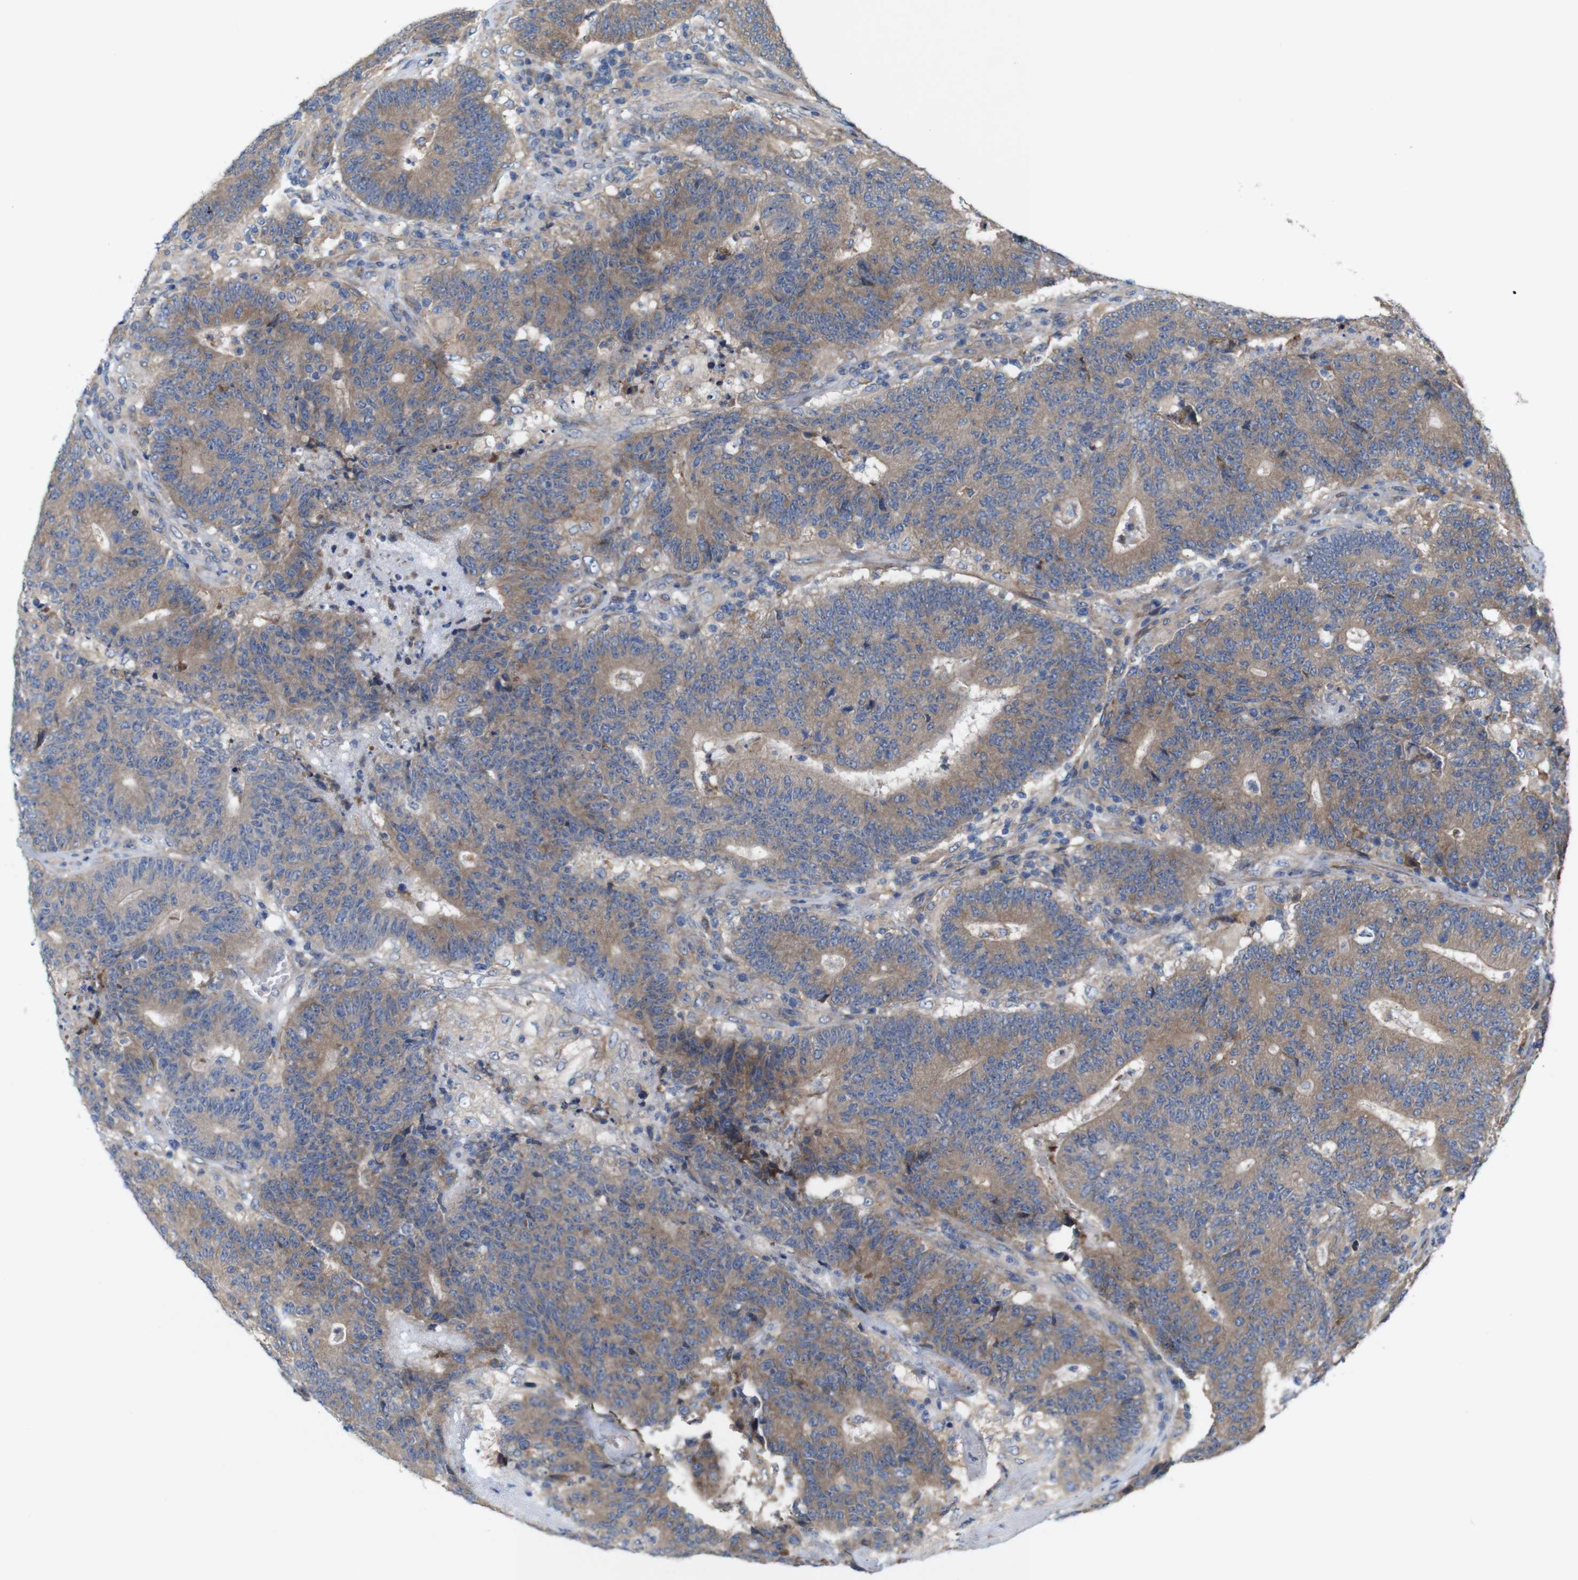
{"staining": {"intensity": "moderate", "quantity": ">75%", "location": "cytoplasmic/membranous"}, "tissue": "colorectal cancer", "cell_type": "Tumor cells", "image_type": "cancer", "snomed": [{"axis": "morphology", "description": "Normal tissue, NOS"}, {"axis": "morphology", "description": "Adenocarcinoma, NOS"}, {"axis": "topography", "description": "Colon"}], "caption": "A brown stain shows moderate cytoplasmic/membranous expression of a protein in human colorectal cancer (adenocarcinoma) tumor cells.", "gene": "SIGLEC8", "patient": {"sex": "female", "age": 75}}